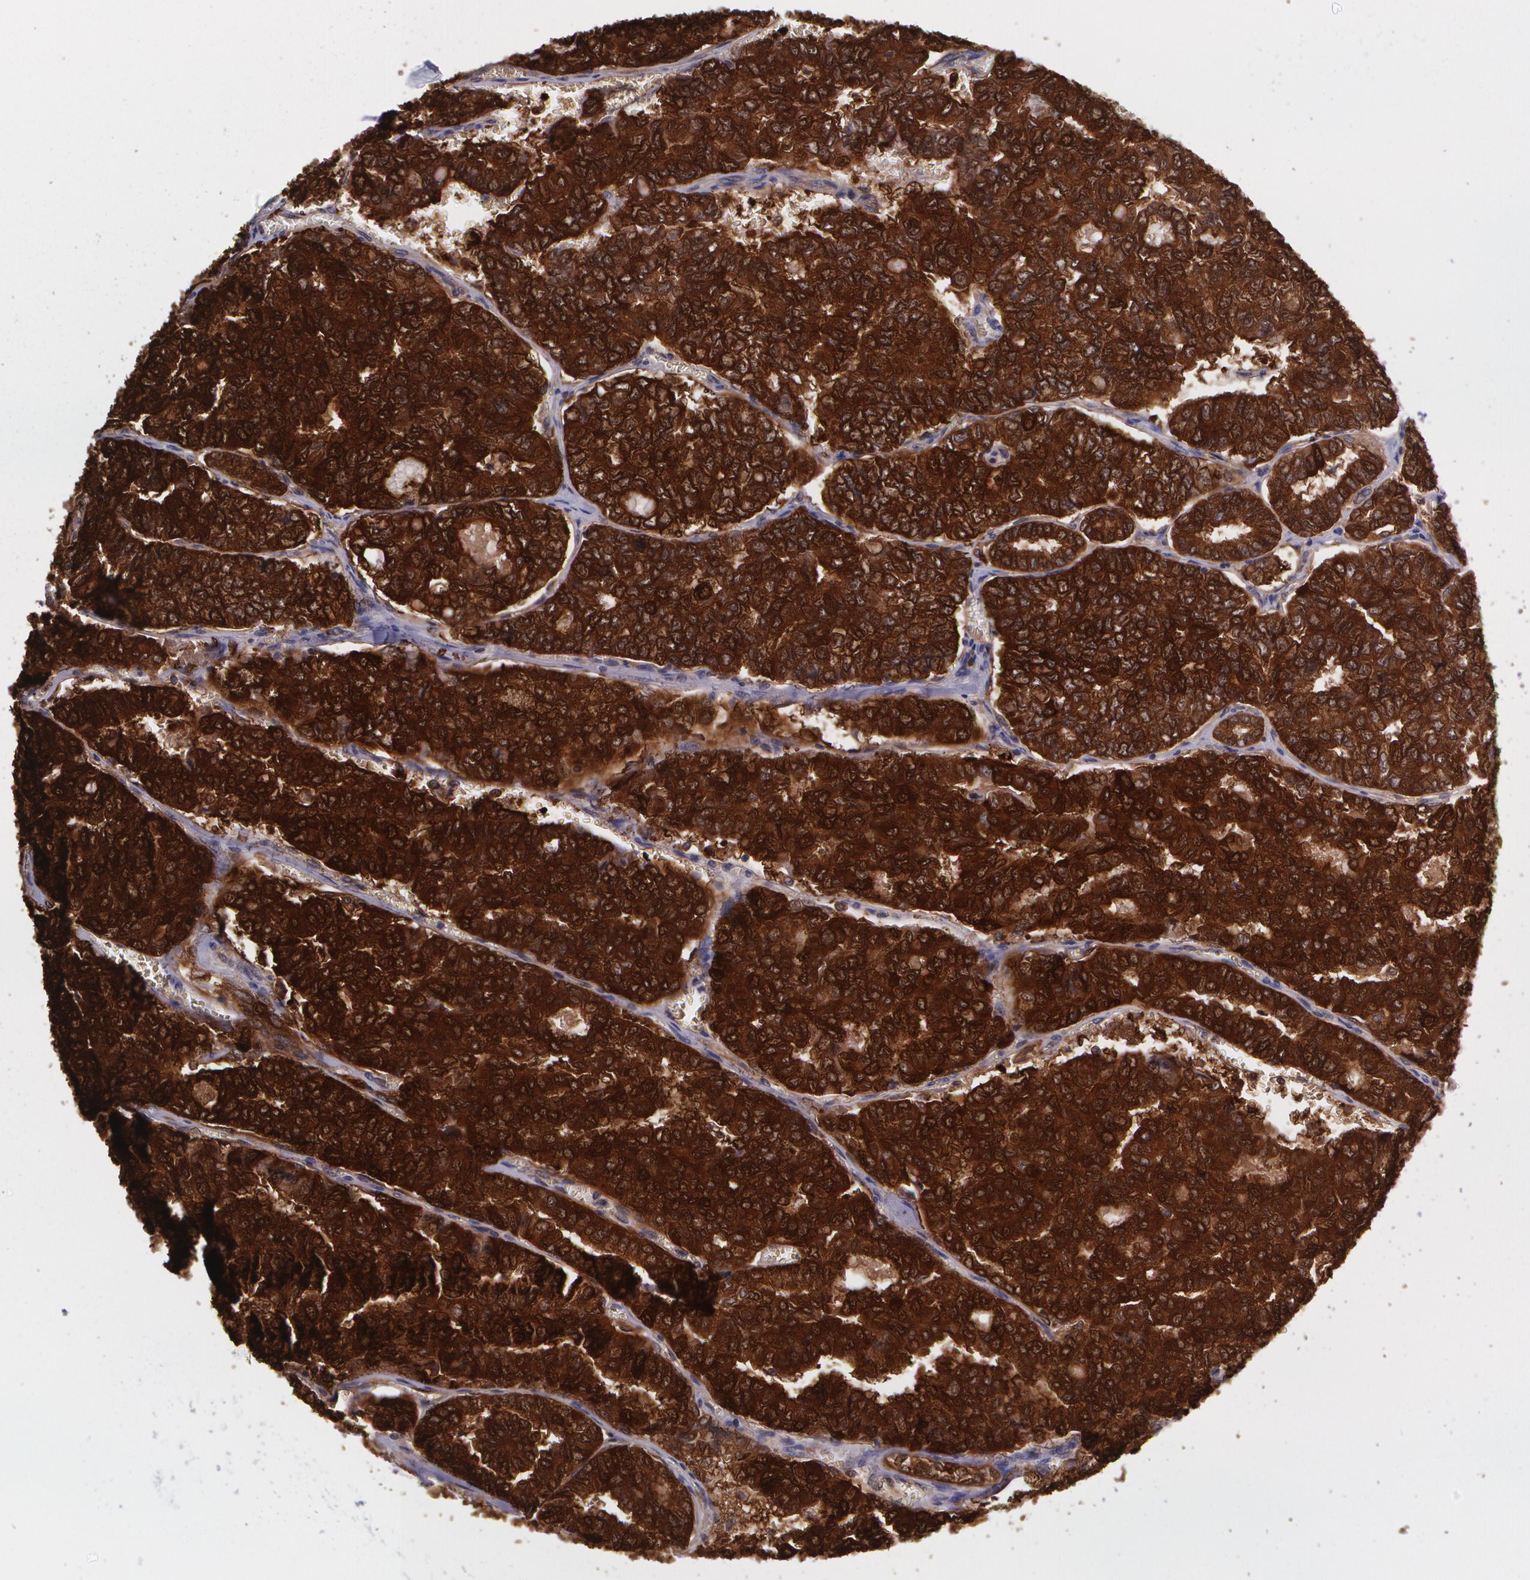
{"staining": {"intensity": "strong", "quantity": ">75%", "location": "cytoplasmic/membranous,nuclear"}, "tissue": "thyroid cancer", "cell_type": "Tumor cells", "image_type": "cancer", "snomed": [{"axis": "morphology", "description": "Papillary adenocarcinoma, NOS"}, {"axis": "topography", "description": "Thyroid gland"}], "caption": "Immunohistochemistry staining of thyroid cancer (papillary adenocarcinoma), which reveals high levels of strong cytoplasmic/membranous and nuclear expression in about >75% of tumor cells indicating strong cytoplasmic/membranous and nuclear protein positivity. The staining was performed using DAB (3,3'-diaminobenzidine) (brown) for protein detection and nuclei were counterstained in hematoxylin (blue).", "gene": "HSPH1", "patient": {"sex": "female", "age": 35}}